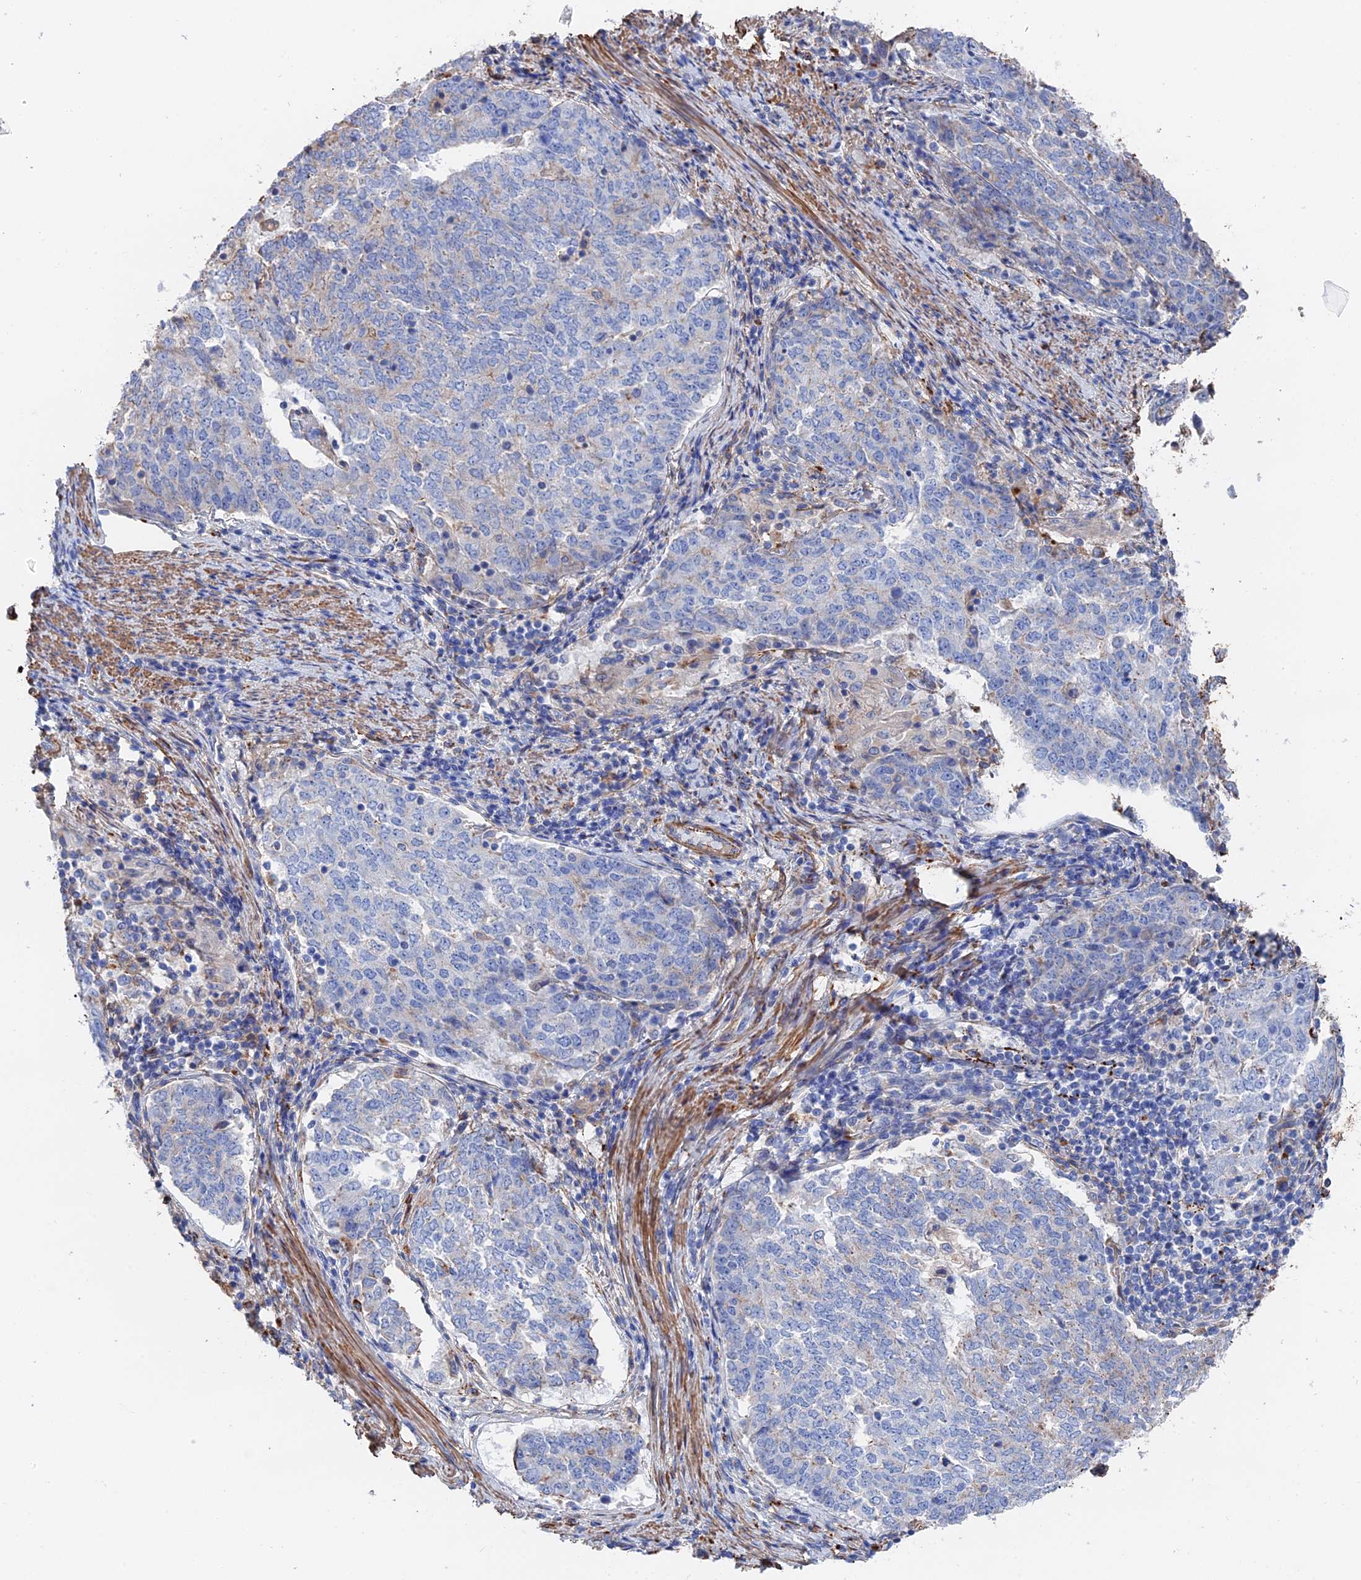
{"staining": {"intensity": "negative", "quantity": "none", "location": "none"}, "tissue": "endometrial cancer", "cell_type": "Tumor cells", "image_type": "cancer", "snomed": [{"axis": "morphology", "description": "Adenocarcinoma, NOS"}, {"axis": "topography", "description": "Endometrium"}], "caption": "Tumor cells are negative for brown protein staining in adenocarcinoma (endometrial).", "gene": "STRA6", "patient": {"sex": "female", "age": 80}}